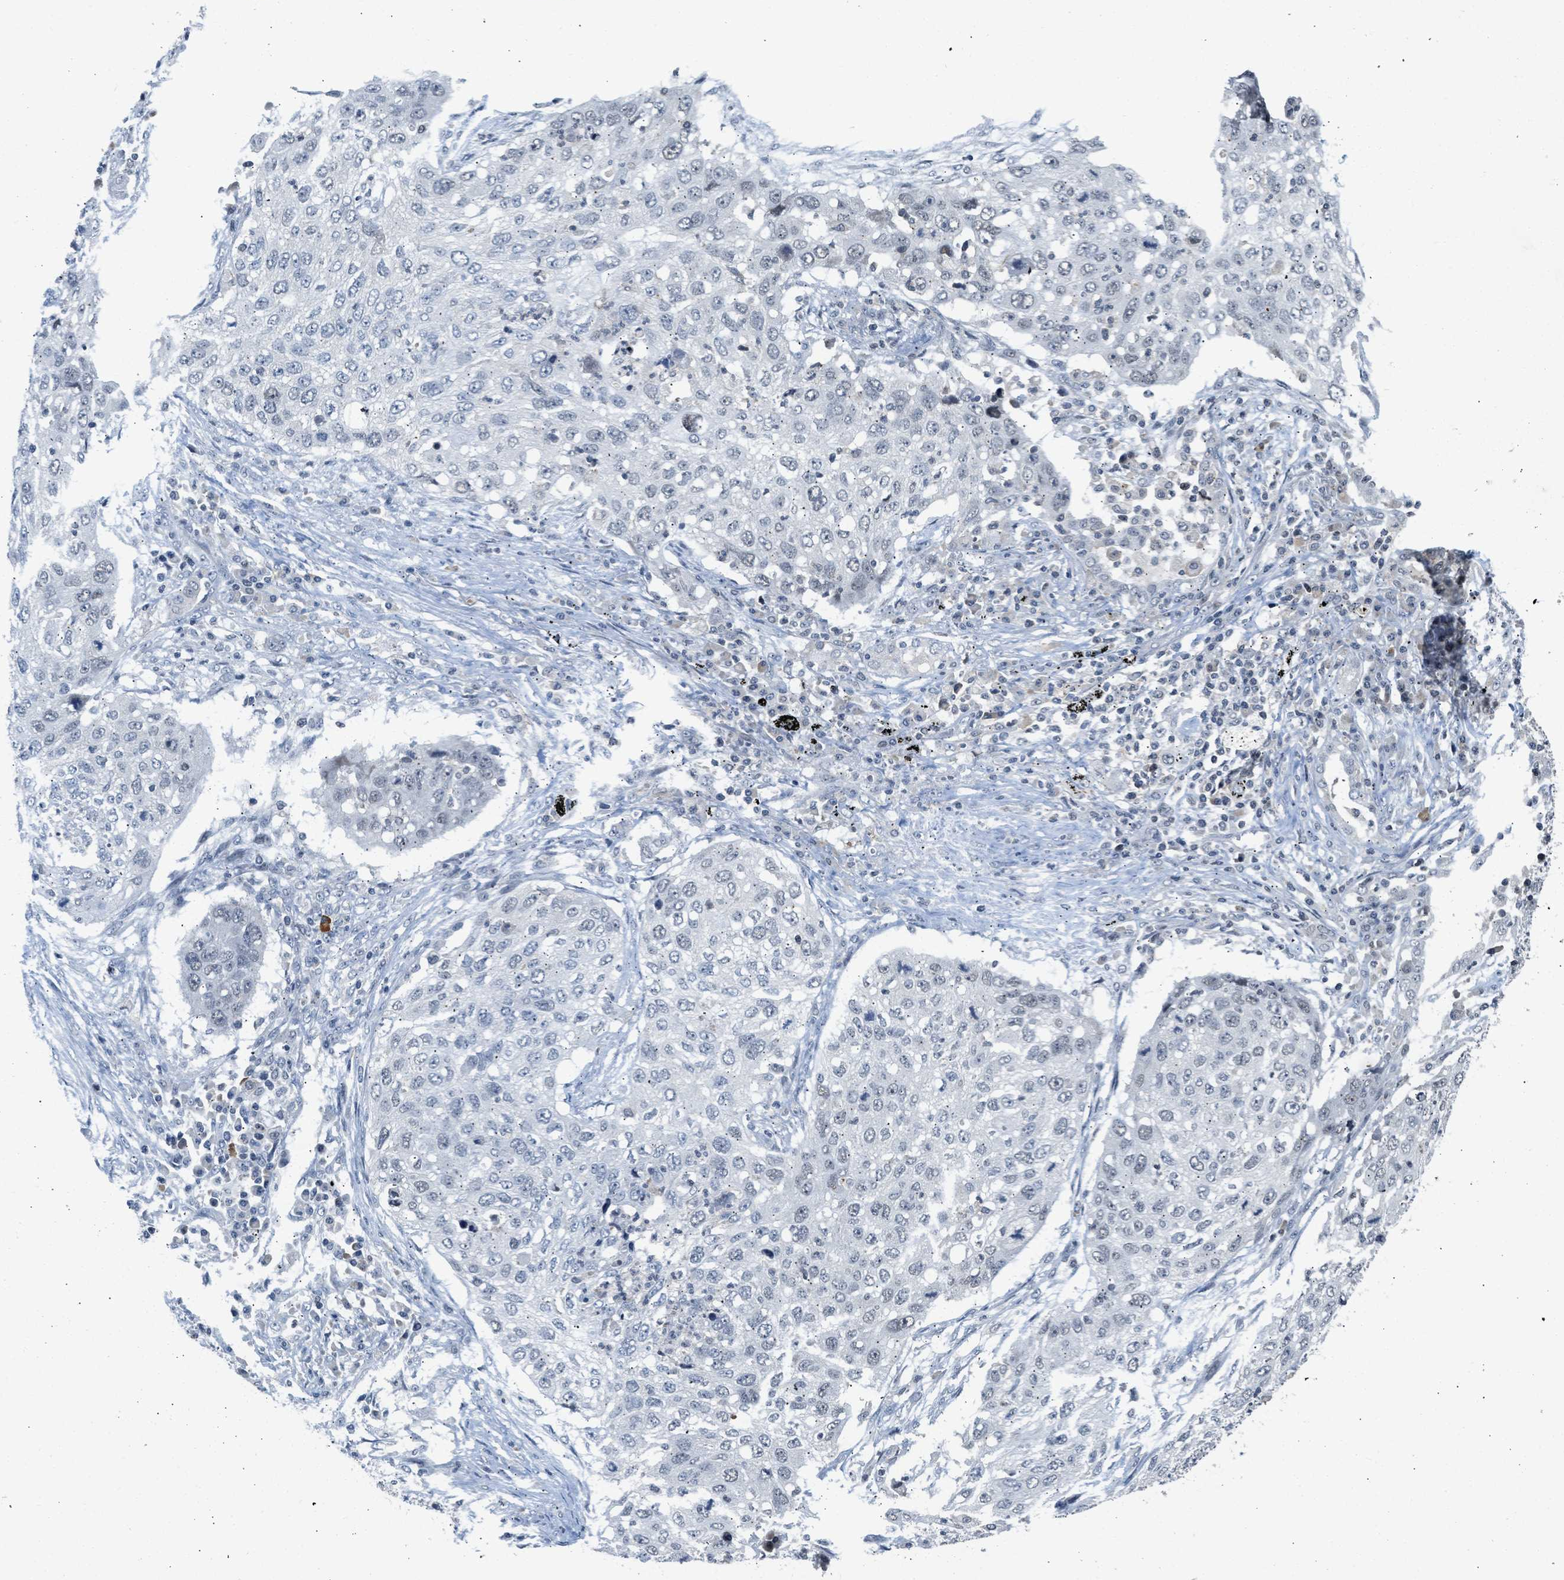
{"staining": {"intensity": "negative", "quantity": "none", "location": "none"}, "tissue": "lung cancer", "cell_type": "Tumor cells", "image_type": "cancer", "snomed": [{"axis": "morphology", "description": "Squamous cell carcinoma, NOS"}, {"axis": "topography", "description": "Lung"}], "caption": "Immunohistochemistry (IHC) of human squamous cell carcinoma (lung) displays no positivity in tumor cells. (DAB (3,3'-diaminobenzidine) immunohistochemistry (IHC) visualized using brightfield microscopy, high magnification).", "gene": "TTBK2", "patient": {"sex": "female", "age": 63}}